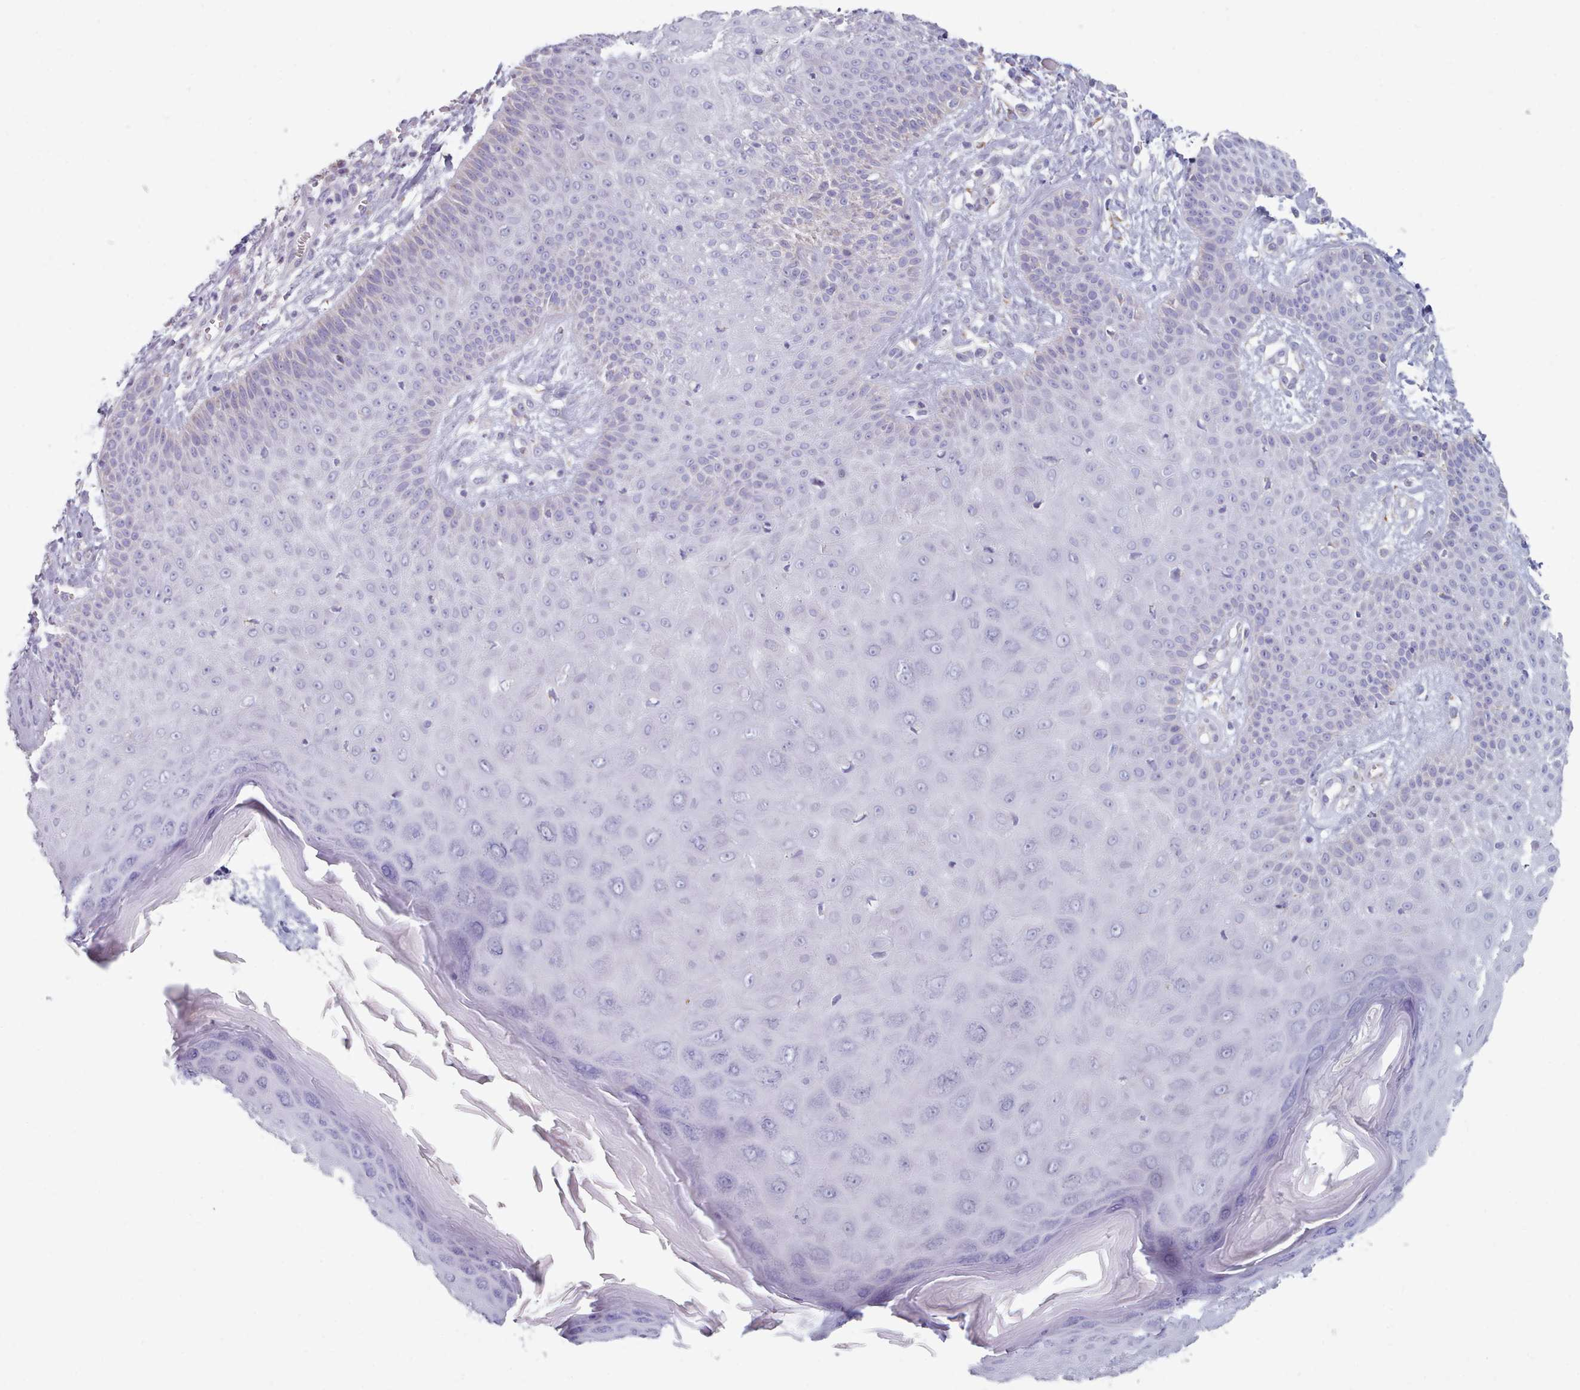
{"staining": {"intensity": "negative", "quantity": "none", "location": "none"}, "tissue": "melanoma", "cell_type": "Tumor cells", "image_type": "cancer", "snomed": [{"axis": "morphology", "description": "Malignant melanoma, NOS"}, {"axis": "topography", "description": "Skin"}], "caption": "An image of melanoma stained for a protein displays no brown staining in tumor cells.", "gene": "HAO1", "patient": {"sex": "male", "age": 73}}